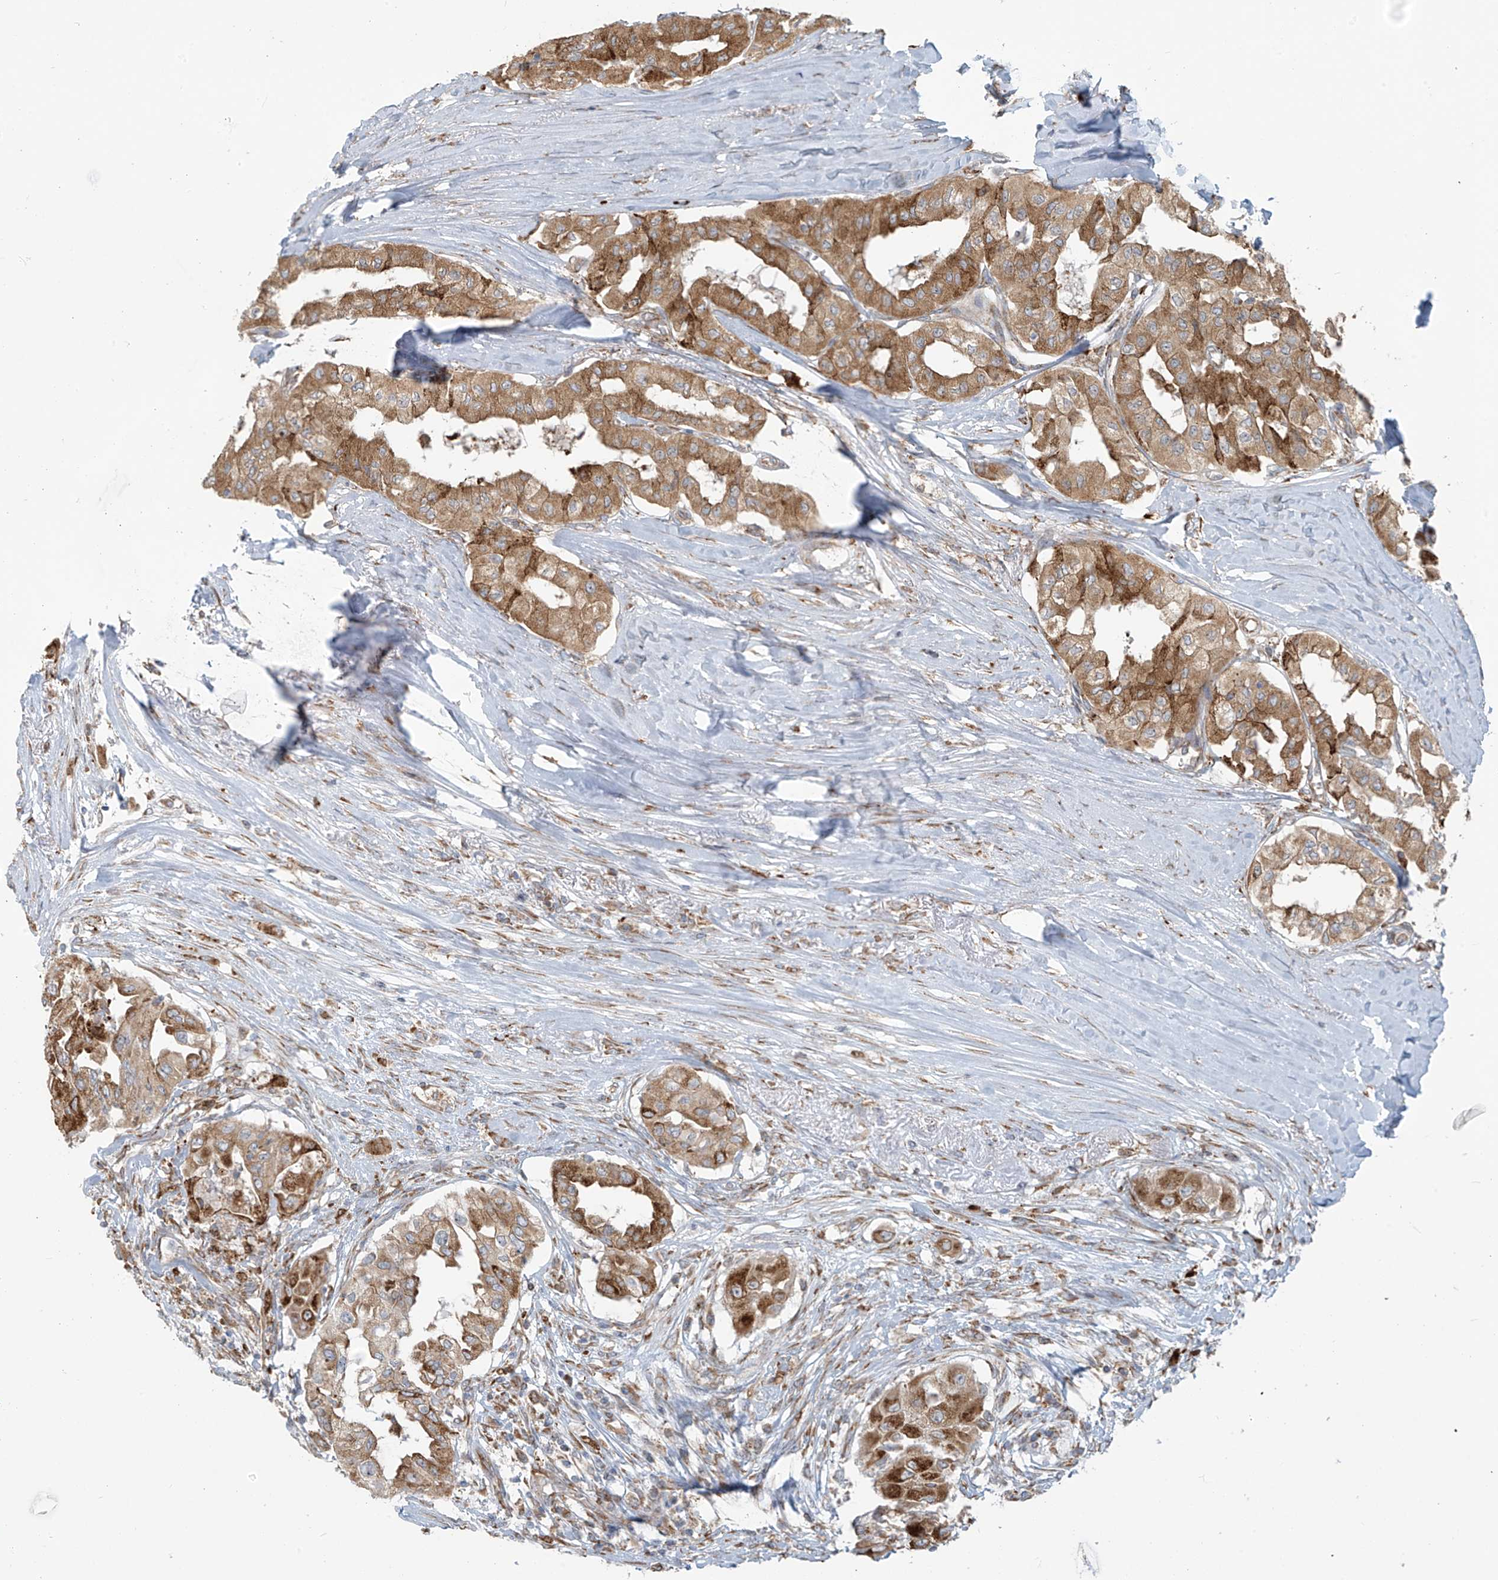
{"staining": {"intensity": "moderate", "quantity": ">75%", "location": "cytoplasmic/membranous"}, "tissue": "thyroid cancer", "cell_type": "Tumor cells", "image_type": "cancer", "snomed": [{"axis": "morphology", "description": "Papillary adenocarcinoma, NOS"}, {"axis": "topography", "description": "Thyroid gland"}], "caption": "Protein expression analysis of thyroid cancer exhibits moderate cytoplasmic/membranous expression in about >75% of tumor cells.", "gene": "KATNIP", "patient": {"sex": "female", "age": 59}}